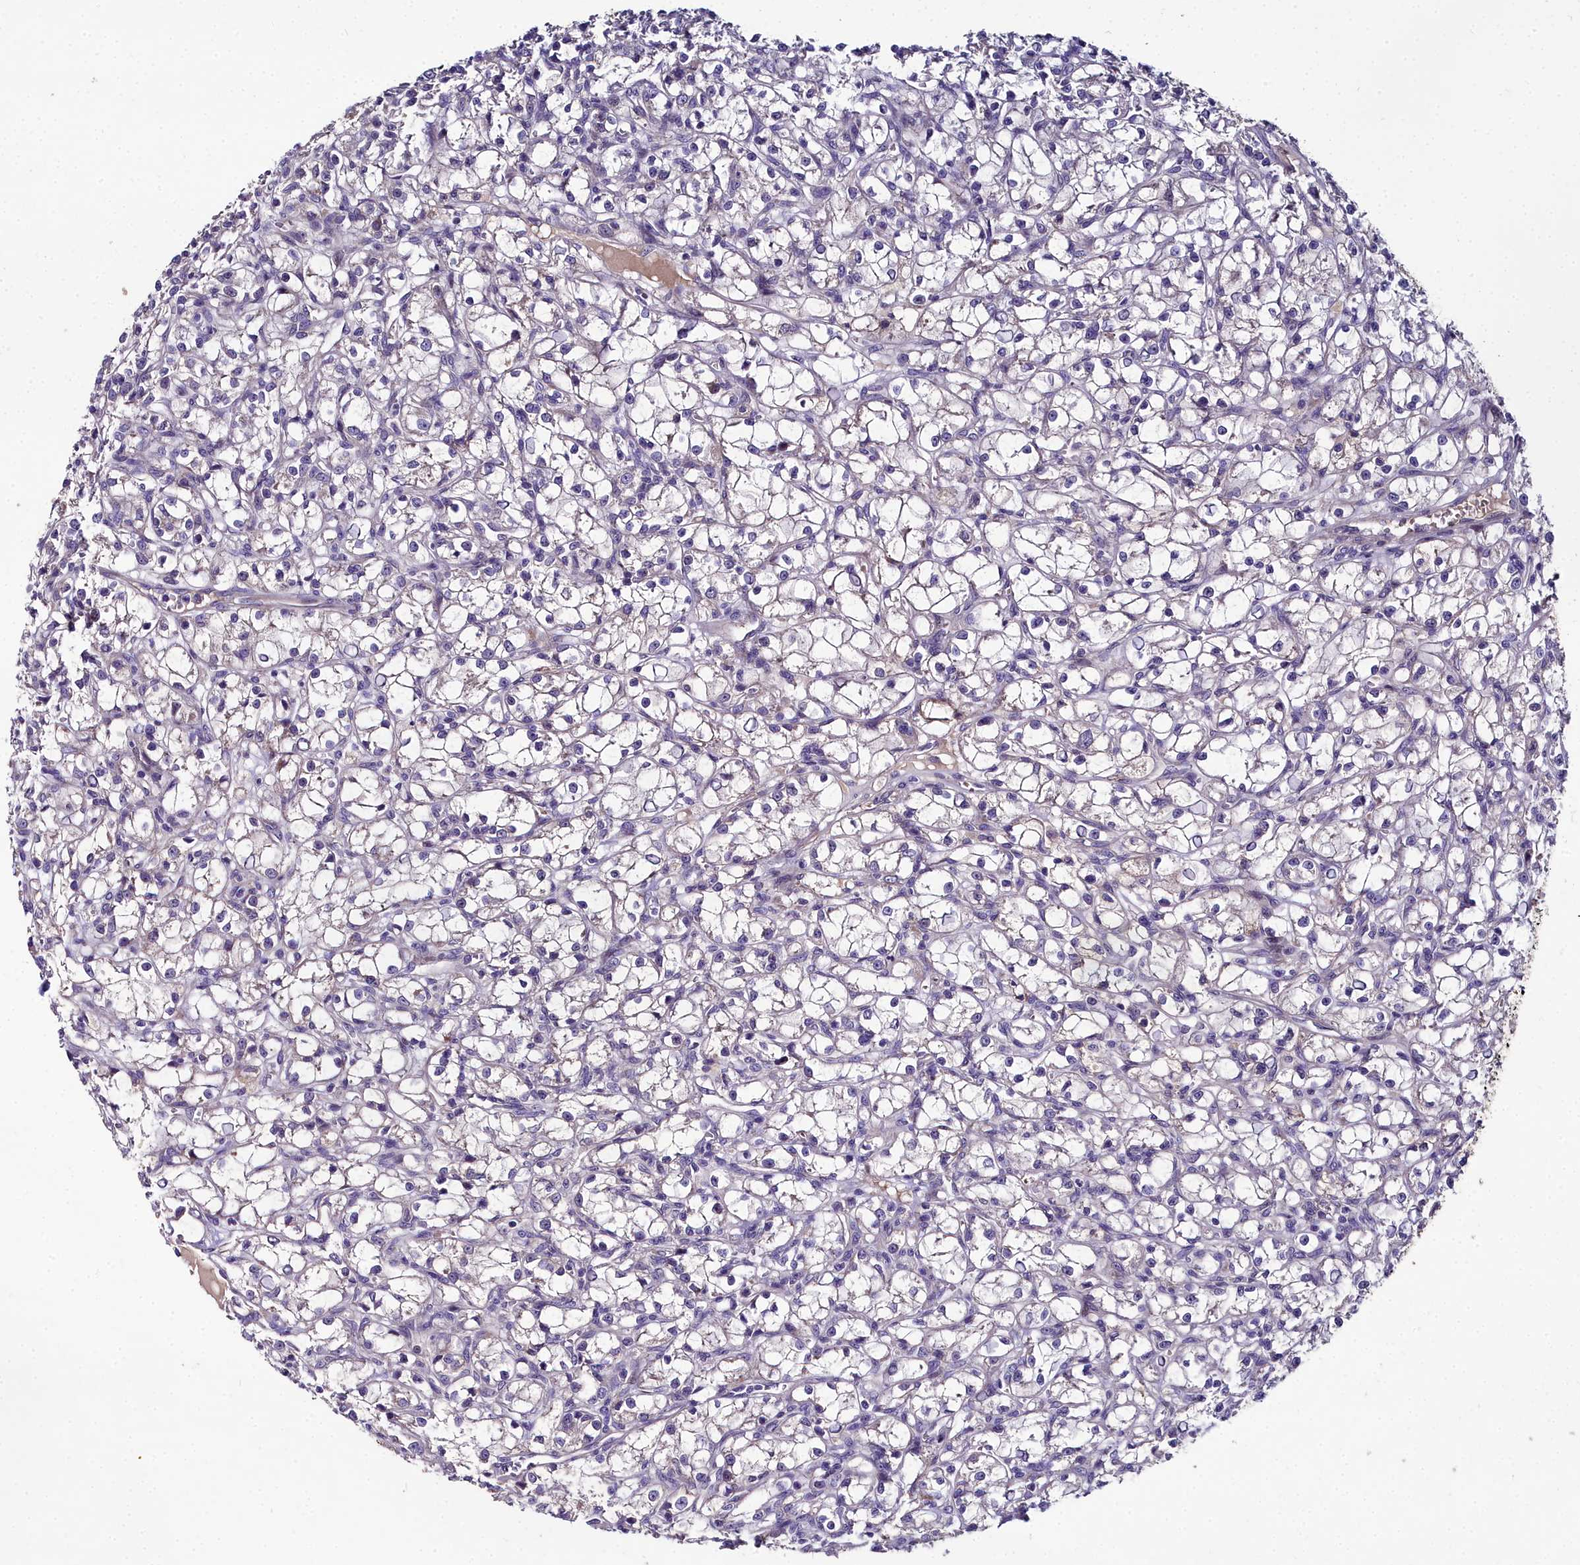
{"staining": {"intensity": "negative", "quantity": "none", "location": "none"}, "tissue": "renal cancer", "cell_type": "Tumor cells", "image_type": "cancer", "snomed": [{"axis": "morphology", "description": "Adenocarcinoma, NOS"}, {"axis": "topography", "description": "Kidney"}], "caption": "Tumor cells are negative for brown protein staining in adenocarcinoma (renal). The staining was performed using DAB (3,3'-diaminobenzidine) to visualize the protein expression in brown, while the nuclei were stained in blue with hematoxylin (Magnification: 20x).", "gene": "NT5M", "patient": {"sex": "female", "age": 59}}